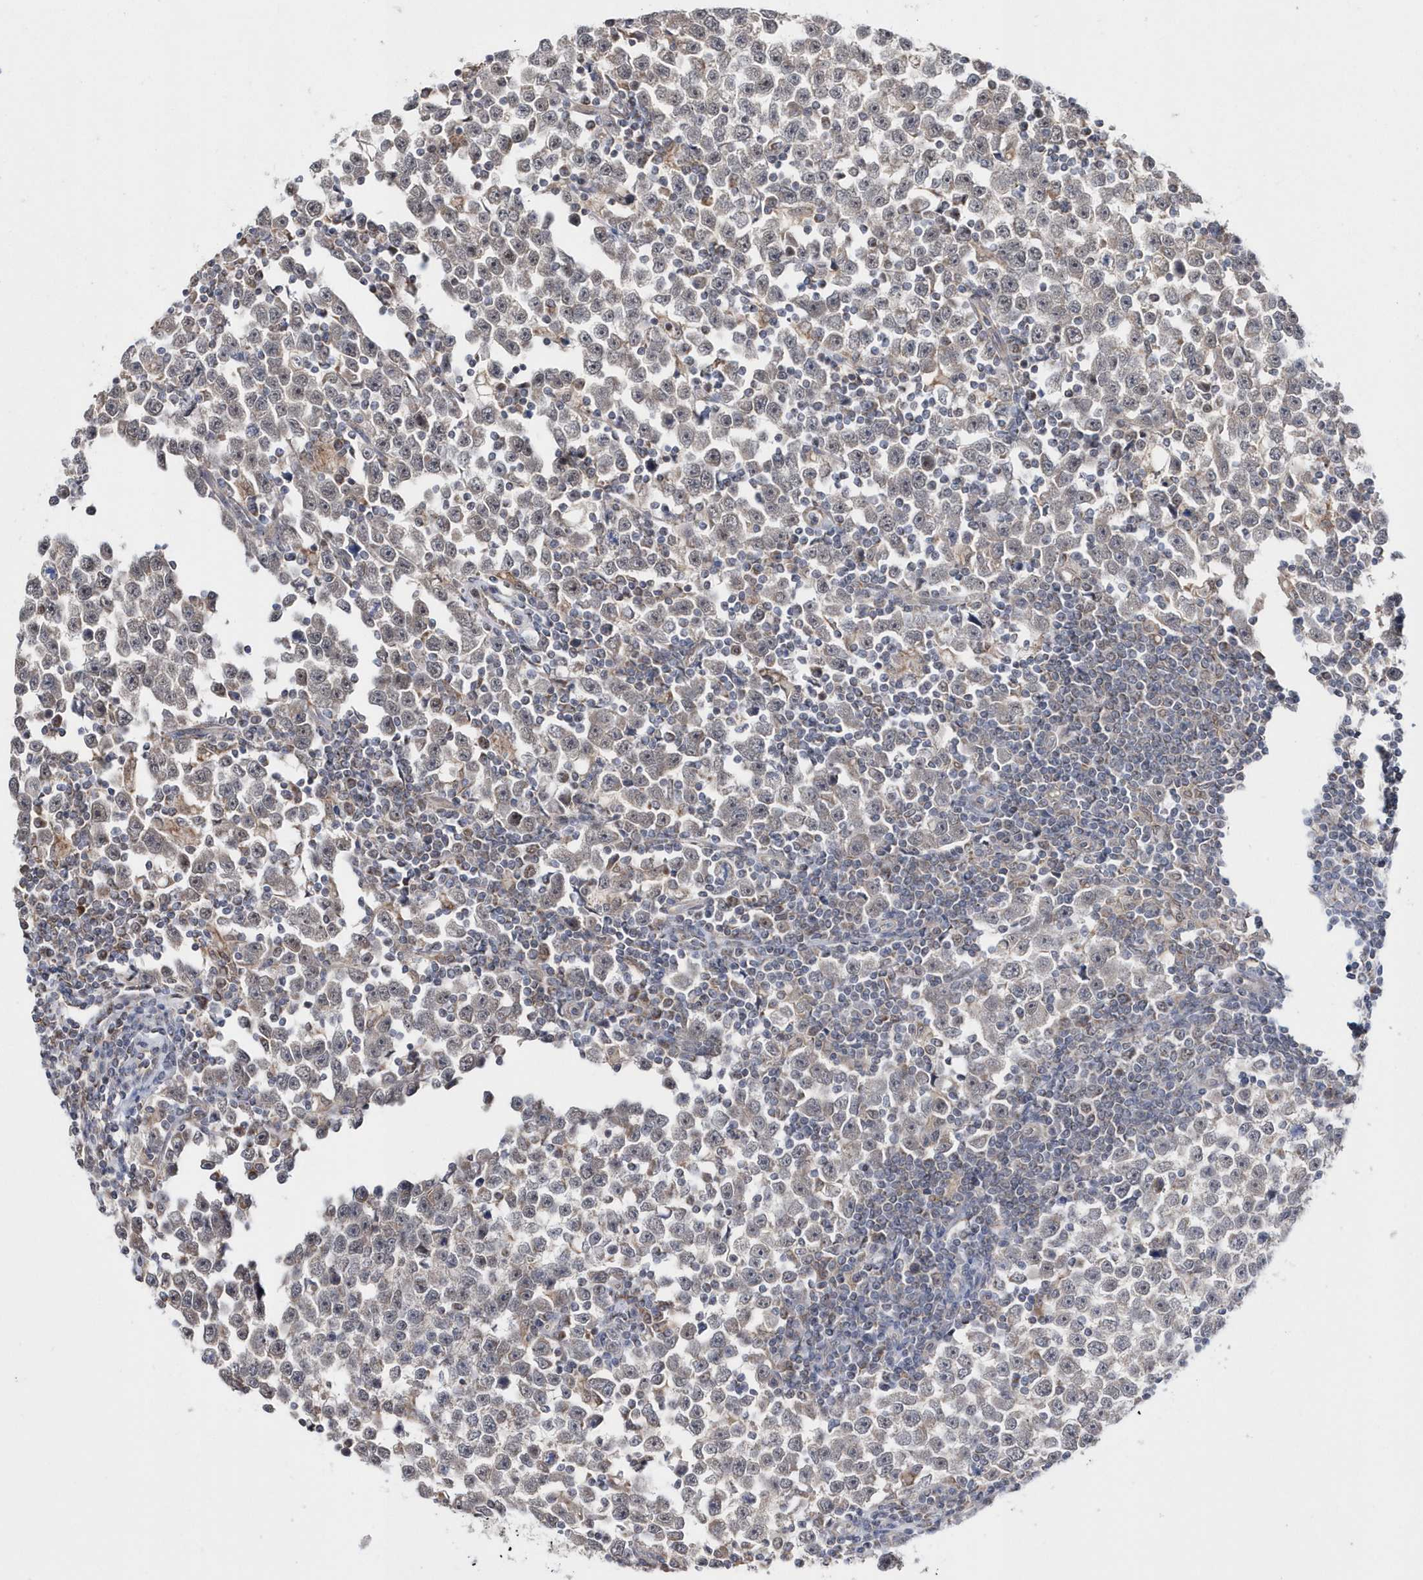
{"staining": {"intensity": "negative", "quantity": "none", "location": "none"}, "tissue": "testis cancer", "cell_type": "Tumor cells", "image_type": "cancer", "snomed": [{"axis": "morphology", "description": "Normal tissue, NOS"}, {"axis": "morphology", "description": "Seminoma, NOS"}, {"axis": "topography", "description": "Testis"}], "caption": "Tumor cells show no significant staining in seminoma (testis). (Stains: DAB IHC with hematoxylin counter stain, Microscopy: brightfield microscopy at high magnification).", "gene": "DALRD3", "patient": {"sex": "male", "age": 43}}